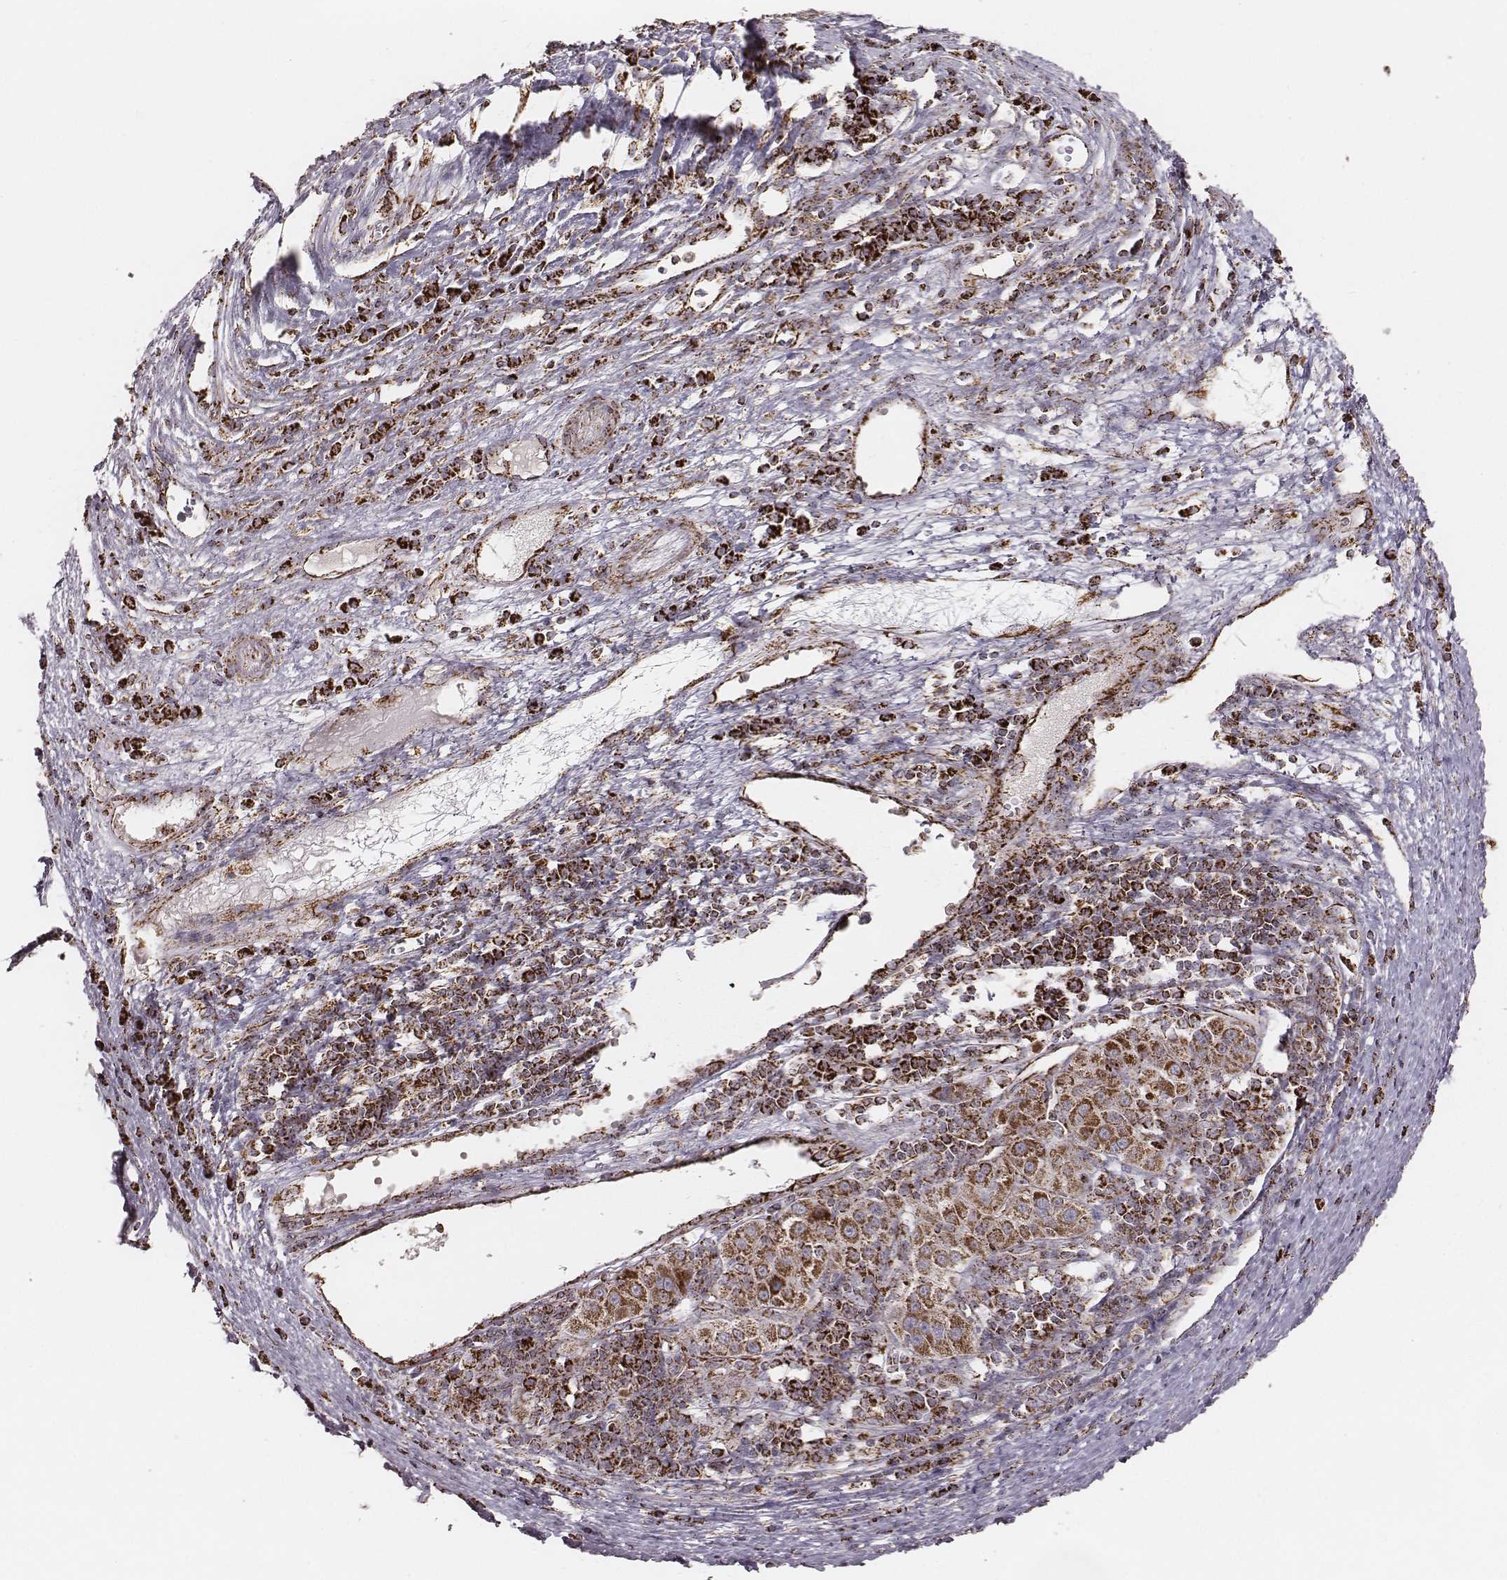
{"staining": {"intensity": "strong", "quantity": ">75%", "location": "cytoplasmic/membranous"}, "tissue": "liver cancer", "cell_type": "Tumor cells", "image_type": "cancer", "snomed": [{"axis": "morphology", "description": "Carcinoma, Hepatocellular, NOS"}, {"axis": "topography", "description": "Liver"}], "caption": "DAB immunohistochemical staining of human liver cancer shows strong cytoplasmic/membranous protein staining in about >75% of tumor cells.", "gene": "TUFM", "patient": {"sex": "female", "age": 60}}